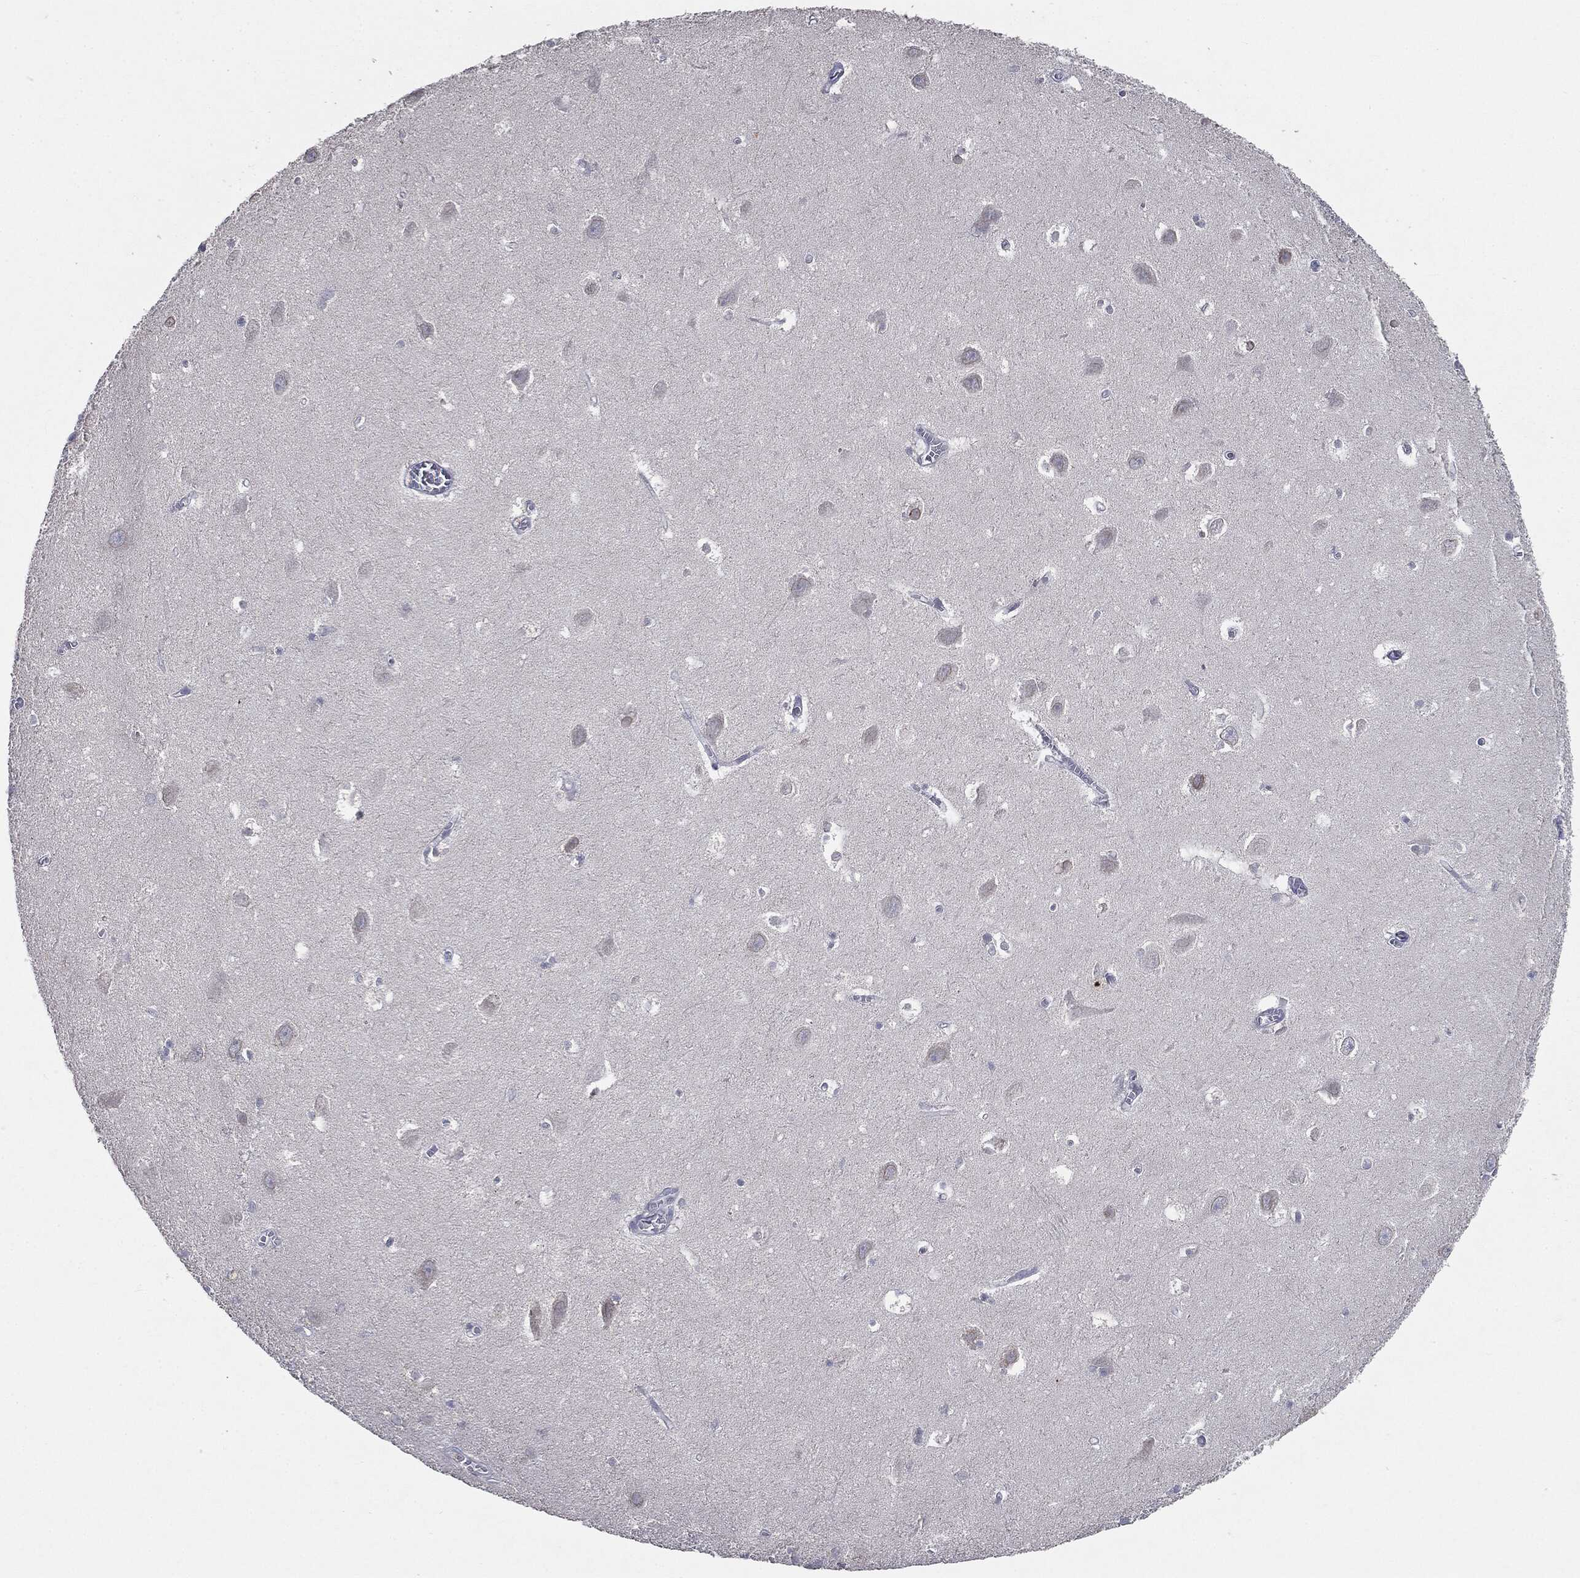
{"staining": {"intensity": "negative", "quantity": "none", "location": "none"}, "tissue": "hippocampus", "cell_type": "Glial cells", "image_type": "normal", "snomed": [{"axis": "morphology", "description": "Normal tissue, NOS"}, {"axis": "topography", "description": "Hippocampus"}], "caption": "IHC image of unremarkable human hippocampus stained for a protein (brown), which reveals no expression in glial cells.", "gene": "SLC2A2", "patient": {"sex": "female", "age": 64}}